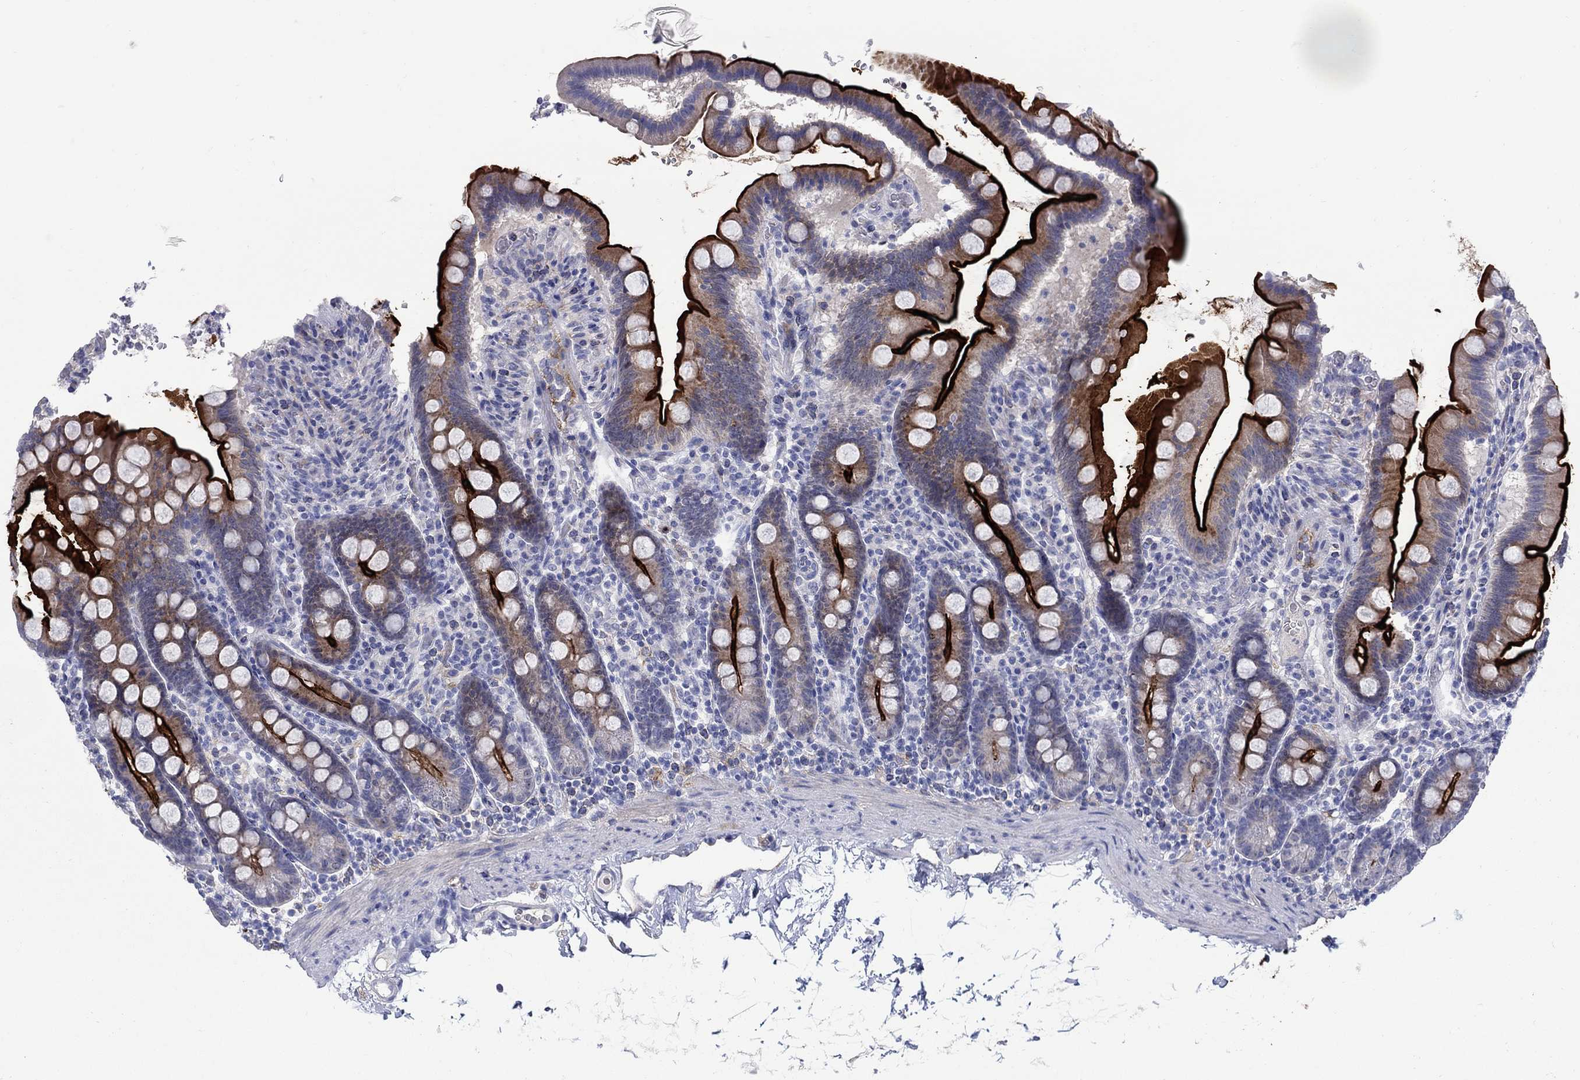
{"staining": {"intensity": "strong", "quantity": ">75%", "location": "cytoplasmic/membranous"}, "tissue": "duodenum", "cell_type": "Glandular cells", "image_type": "normal", "snomed": [{"axis": "morphology", "description": "Normal tissue, NOS"}, {"axis": "topography", "description": "Duodenum"}], "caption": "This is a micrograph of immunohistochemistry staining of normal duodenum, which shows strong expression in the cytoplasmic/membranous of glandular cells.", "gene": "REEP2", "patient": {"sex": "male", "age": 59}}